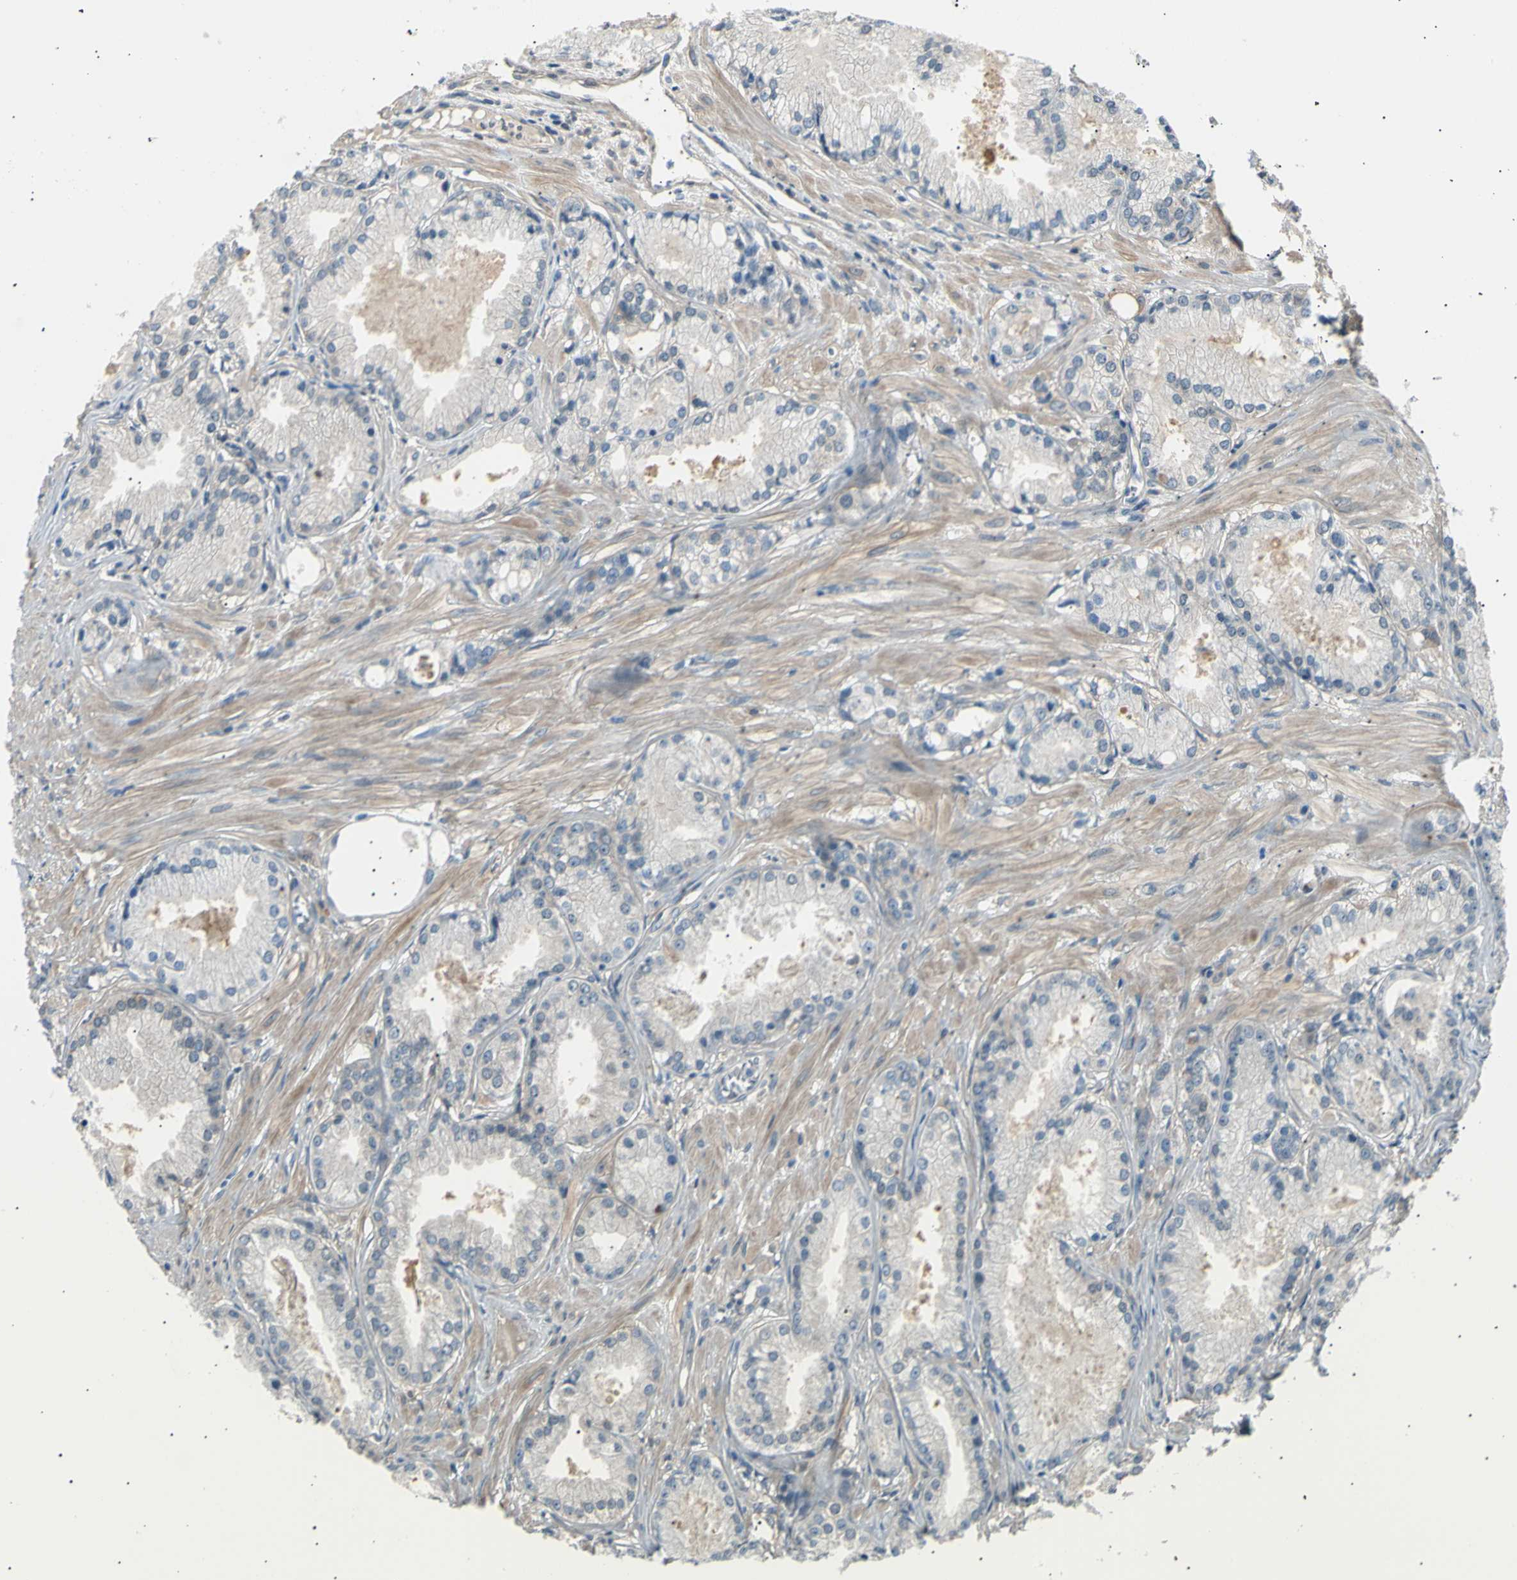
{"staining": {"intensity": "weak", "quantity": "<25%", "location": "cytoplasmic/membranous"}, "tissue": "prostate cancer", "cell_type": "Tumor cells", "image_type": "cancer", "snomed": [{"axis": "morphology", "description": "Adenocarcinoma, Low grade"}, {"axis": "topography", "description": "Prostate"}], "caption": "Tumor cells show no significant staining in prostate cancer. (Brightfield microscopy of DAB (3,3'-diaminobenzidine) immunohistochemistry at high magnification).", "gene": "LHPP", "patient": {"sex": "male", "age": 72}}